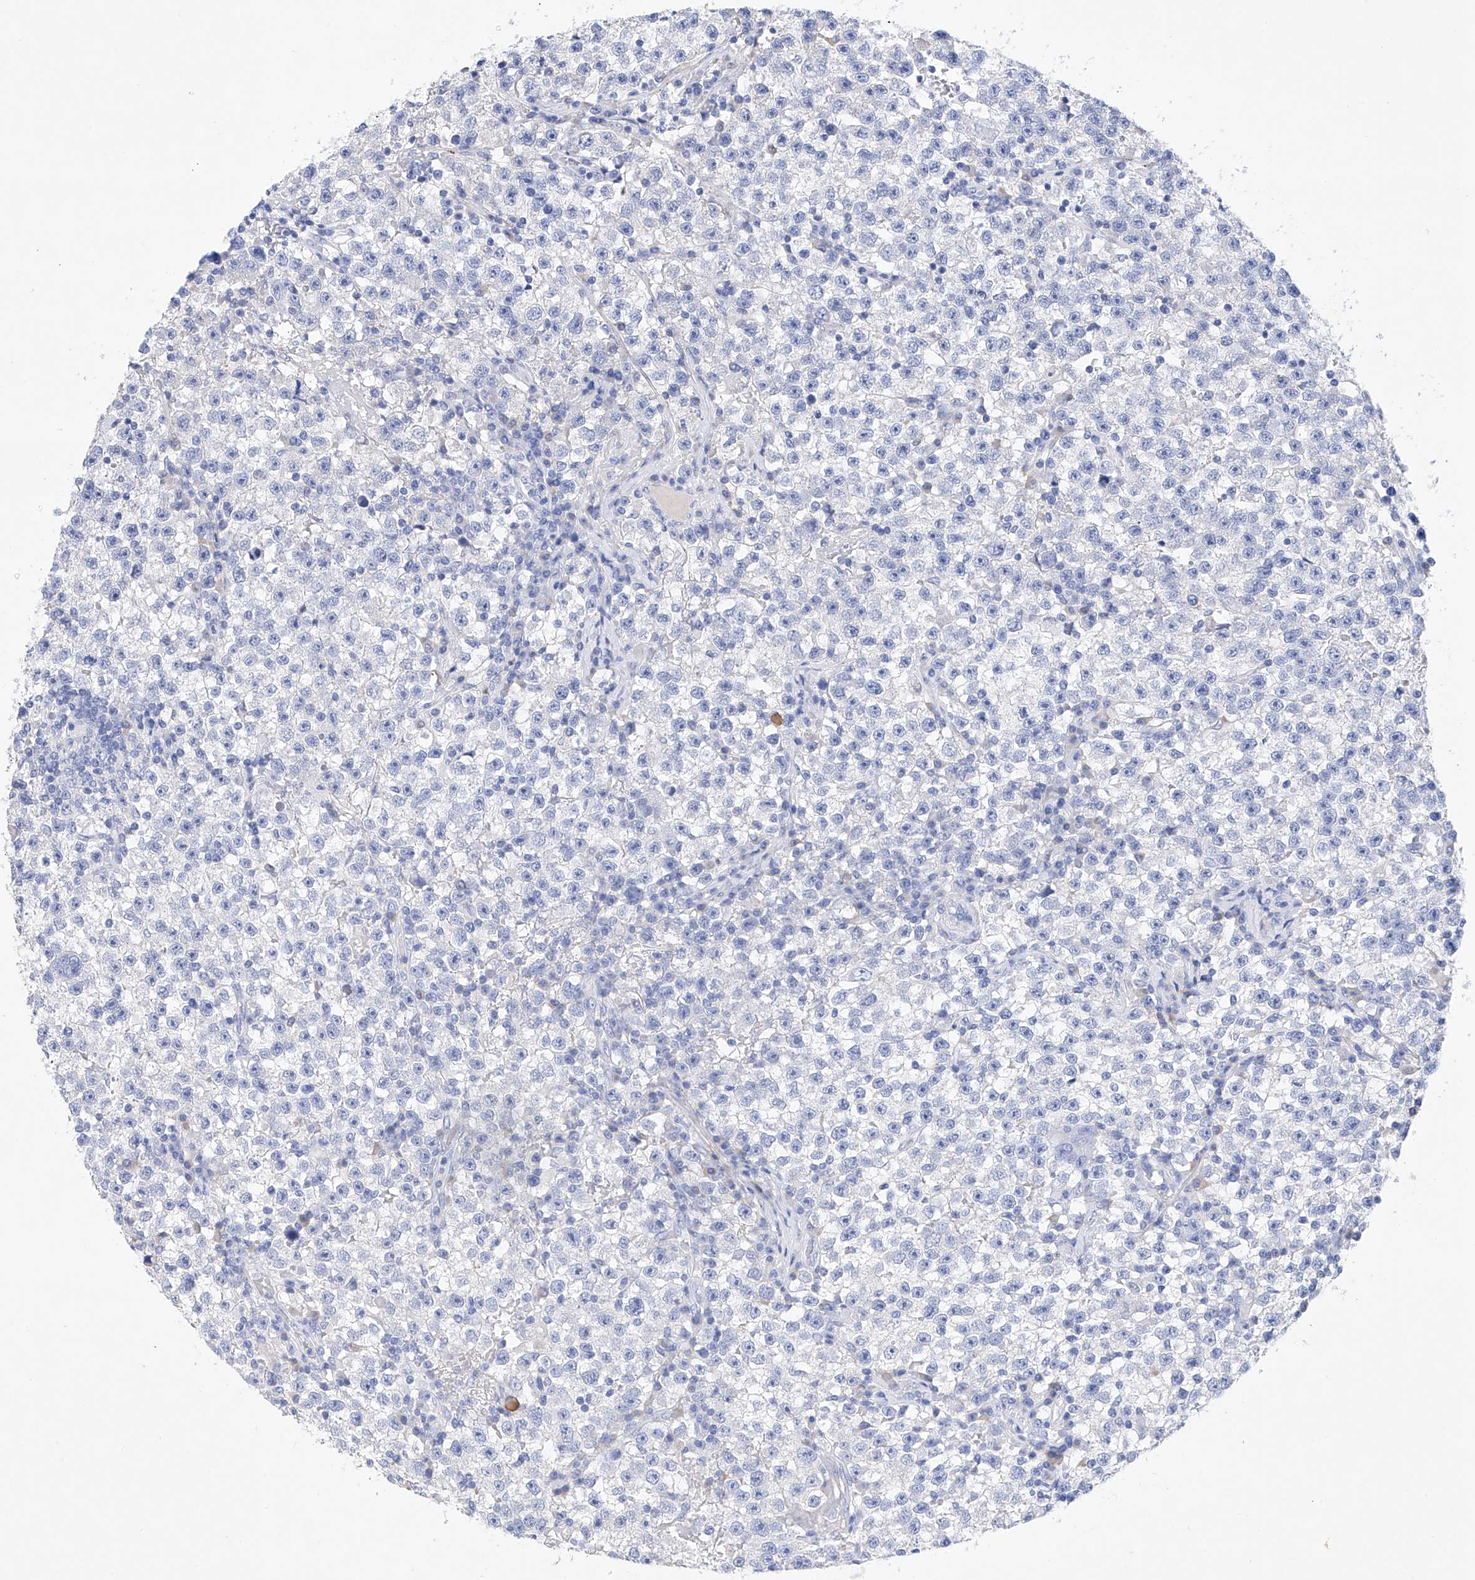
{"staining": {"intensity": "negative", "quantity": "none", "location": "none"}, "tissue": "testis cancer", "cell_type": "Tumor cells", "image_type": "cancer", "snomed": [{"axis": "morphology", "description": "Seminoma, NOS"}, {"axis": "topography", "description": "Testis"}], "caption": "Immunohistochemical staining of testis seminoma exhibits no significant positivity in tumor cells.", "gene": "LURAP1", "patient": {"sex": "male", "age": 22}}